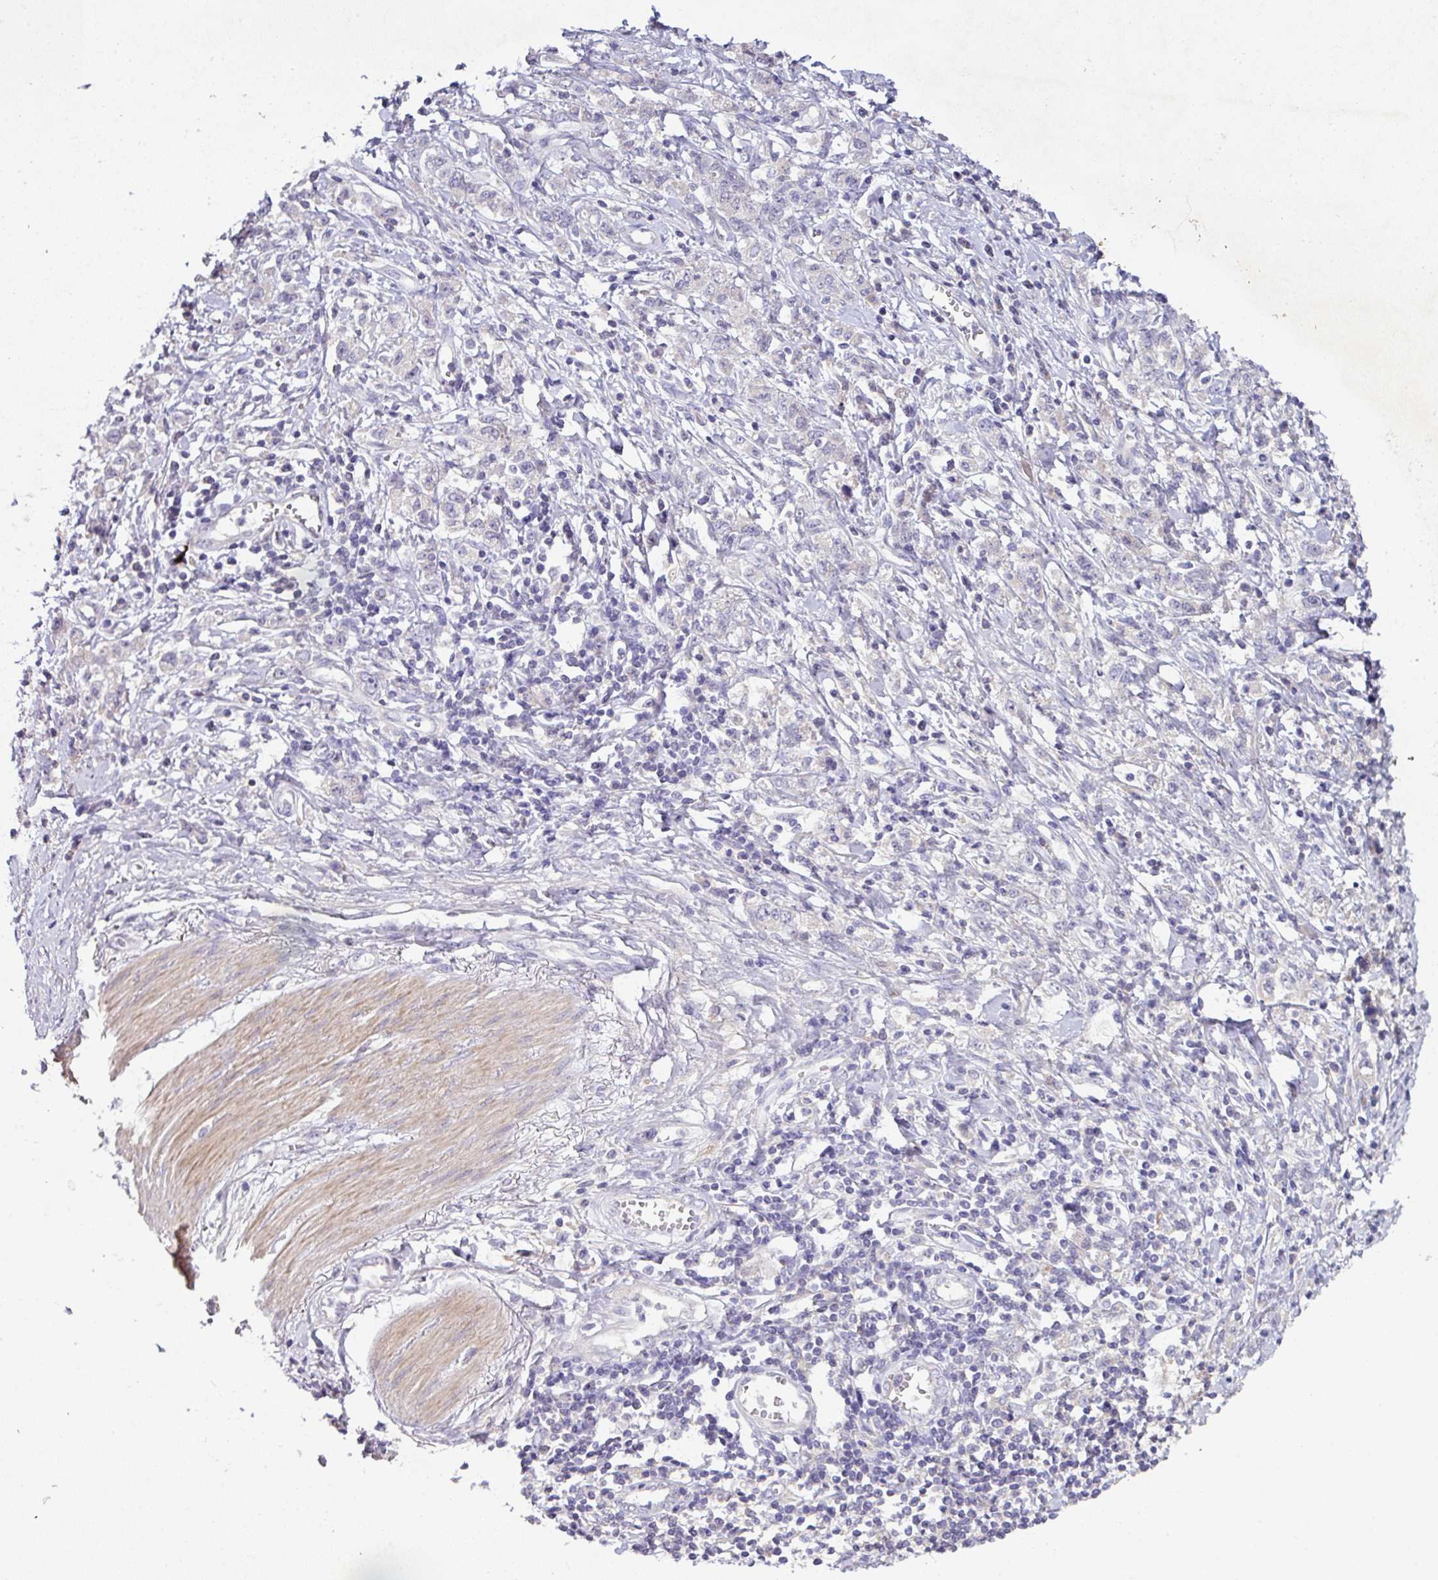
{"staining": {"intensity": "negative", "quantity": "none", "location": "none"}, "tissue": "stomach cancer", "cell_type": "Tumor cells", "image_type": "cancer", "snomed": [{"axis": "morphology", "description": "Adenocarcinoma, NOS"}, {"axis": "topography", "description": "Stomach"}], "caption": "Immunohistochemical staining of human adenocarcinoma (stomach) displays no significant expression in tumor cells.", "gene": "AEBP2", "patient": {"sex": "female", "age": 76}}